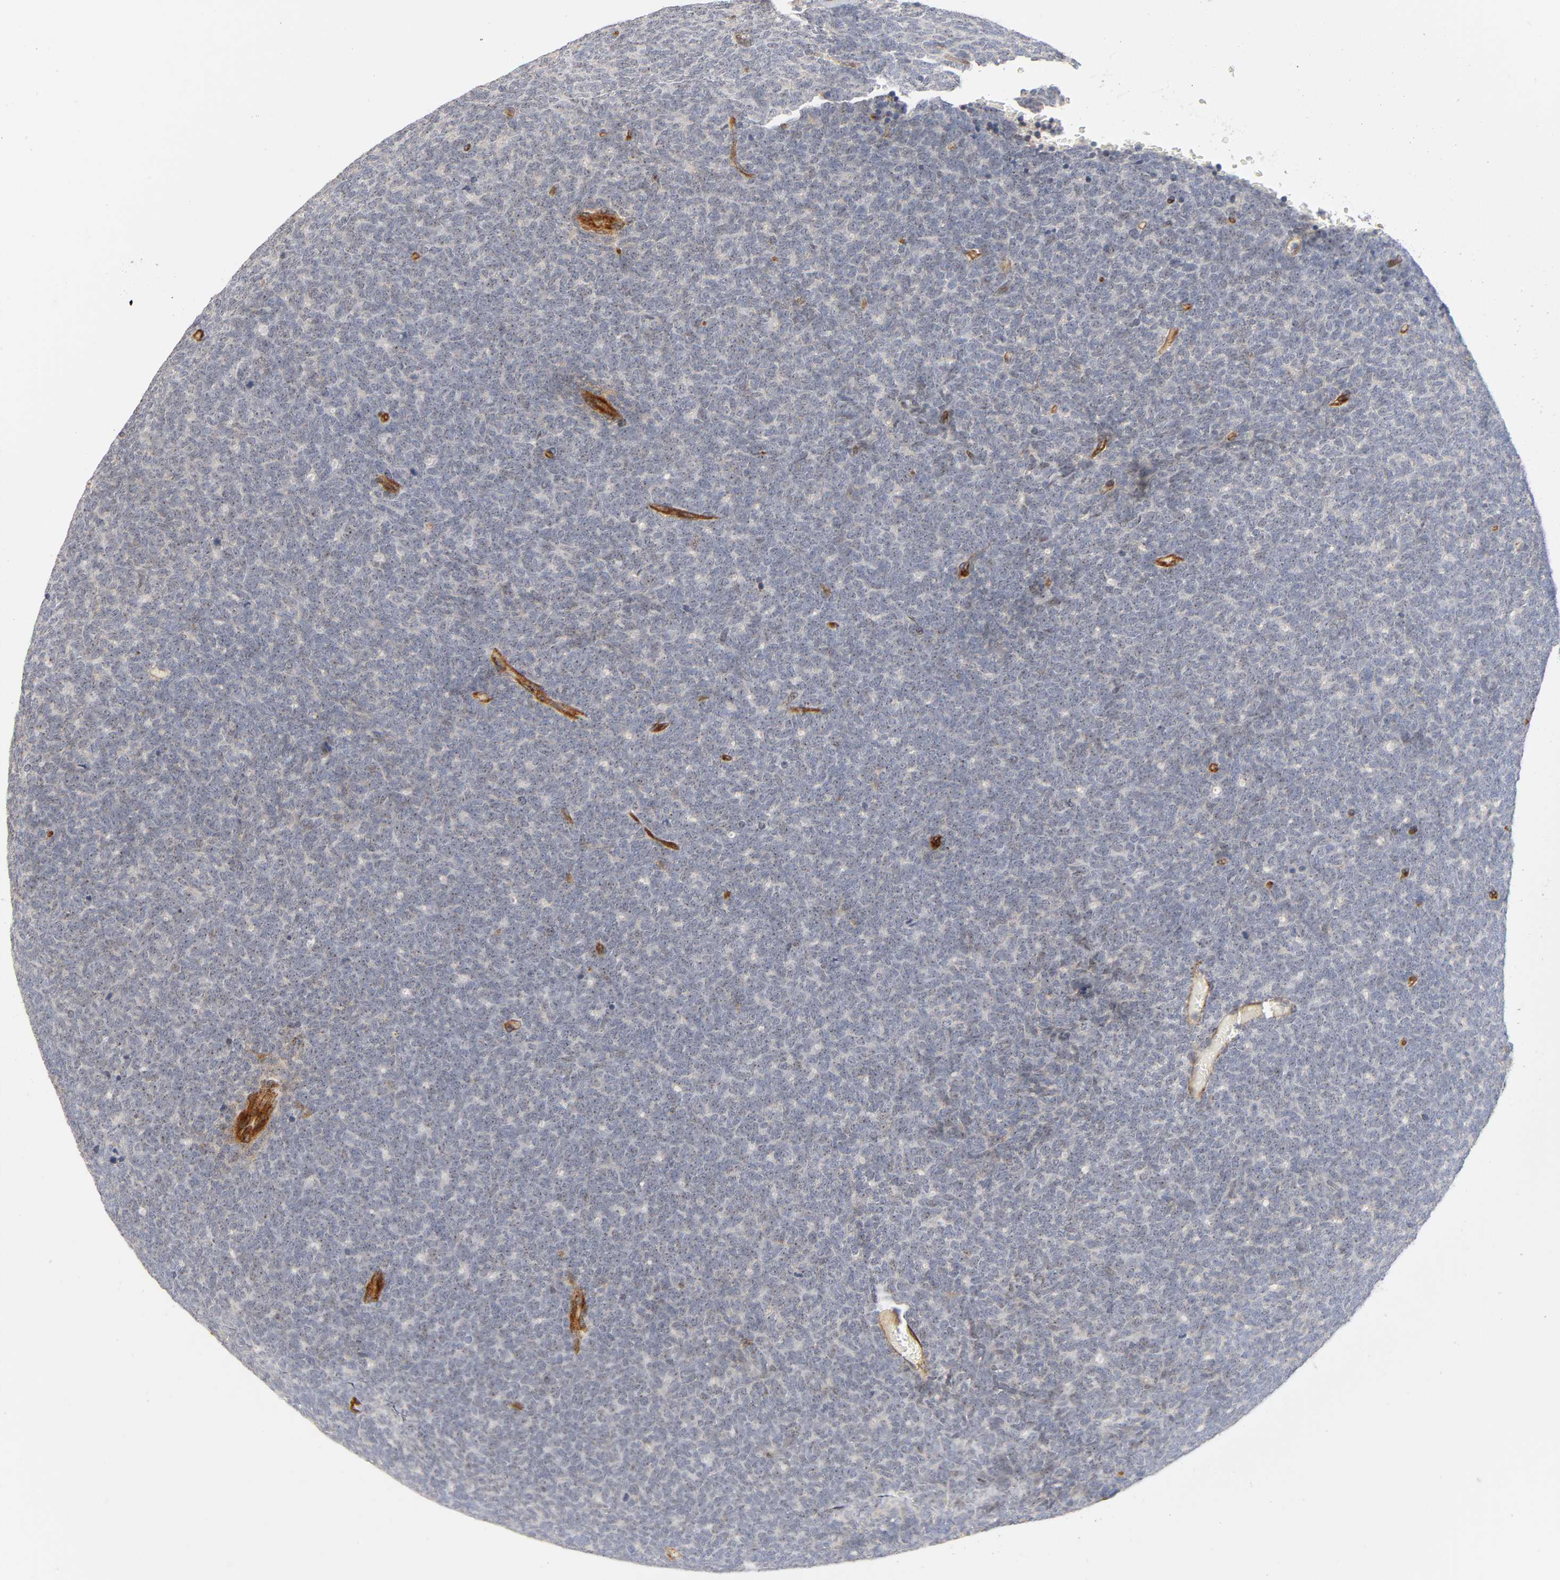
{"staining": {"intensity": "weak", "quantity": "25%-75%", "location": "nuclear"}, "tissue": "renal cancer", "cell_type": "Tumor cells", "image_type": "cancer", "snomed": [{"axis": "morphology", "description": "Neoplasm, malignant, NOS"}, {"axis": "topography", "description": "Kidney"}], "caption": "Weak nuclear protein expression is seen in approximately 25%-75% of tumor cells in renal neoplasm (malignant).", "gene": "PLD1", "patient": {"sex": "male", "age": 28}}